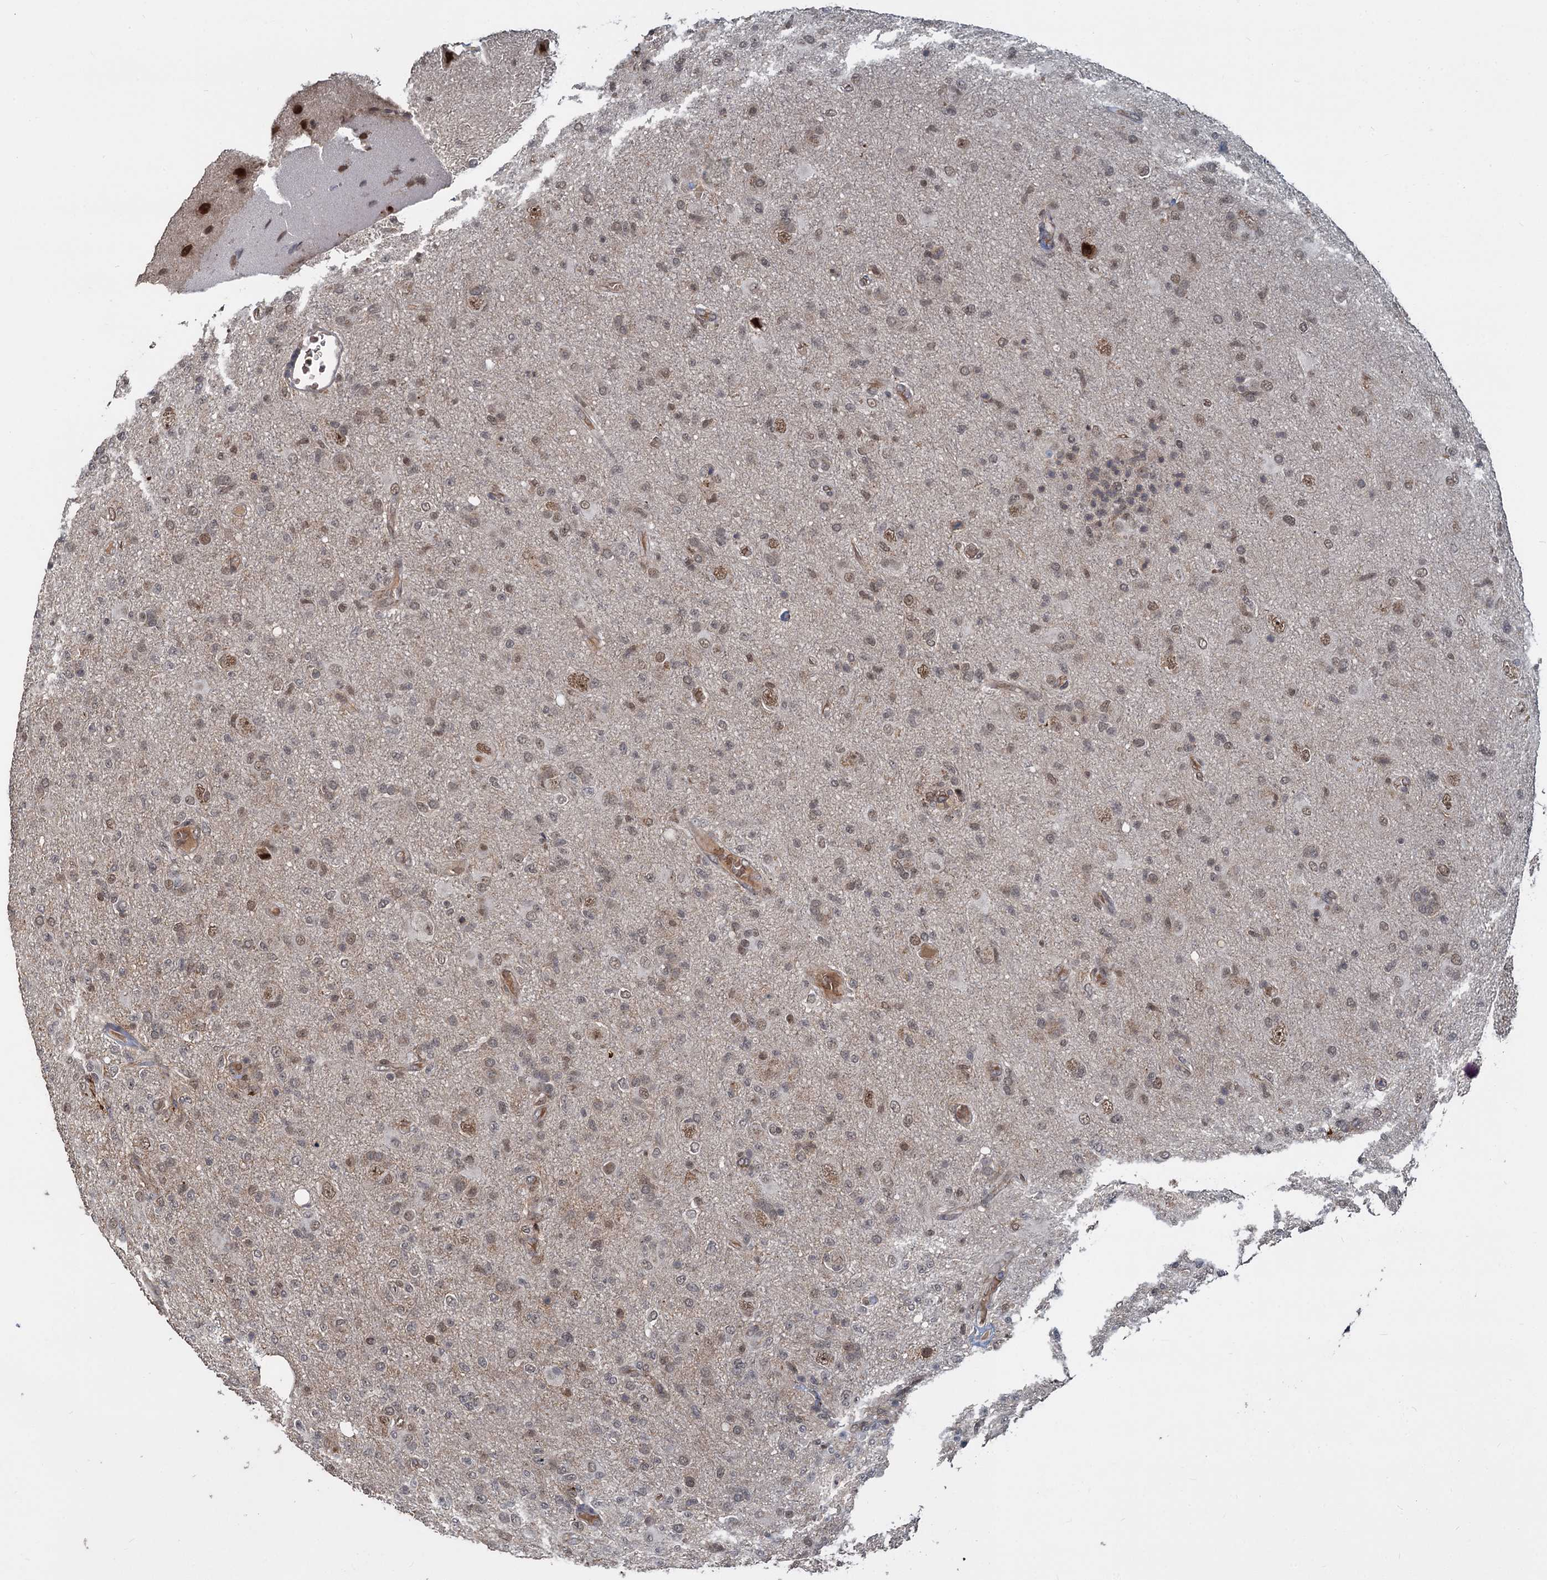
{"staining": {"intensity": "moderate", "quantity": "25%-75%", "location": "nuclear"}, "tissue": "glioma", "cell_type": "Tumor cells", "image_type": "cancer", "snomed": [{"axis": "morphology", "description": "Glioma, malignant, High grade"}, {"axis": "topography", "description": "Brain"}], "caption": "Immunohistochemical staining of human glioma shows medium levels of moderate nuclear protein staining in approximately 25%-75% of tumor cells. The staining was performed using DAB (3,3'-diaminobenzidine) to visualize the protein expression in brown, while the nuclei were stained in blue with hematoxylin (Magnification: 20x).", "gene": "FANCI", "patient": {"sex": "female", "age": 57}}